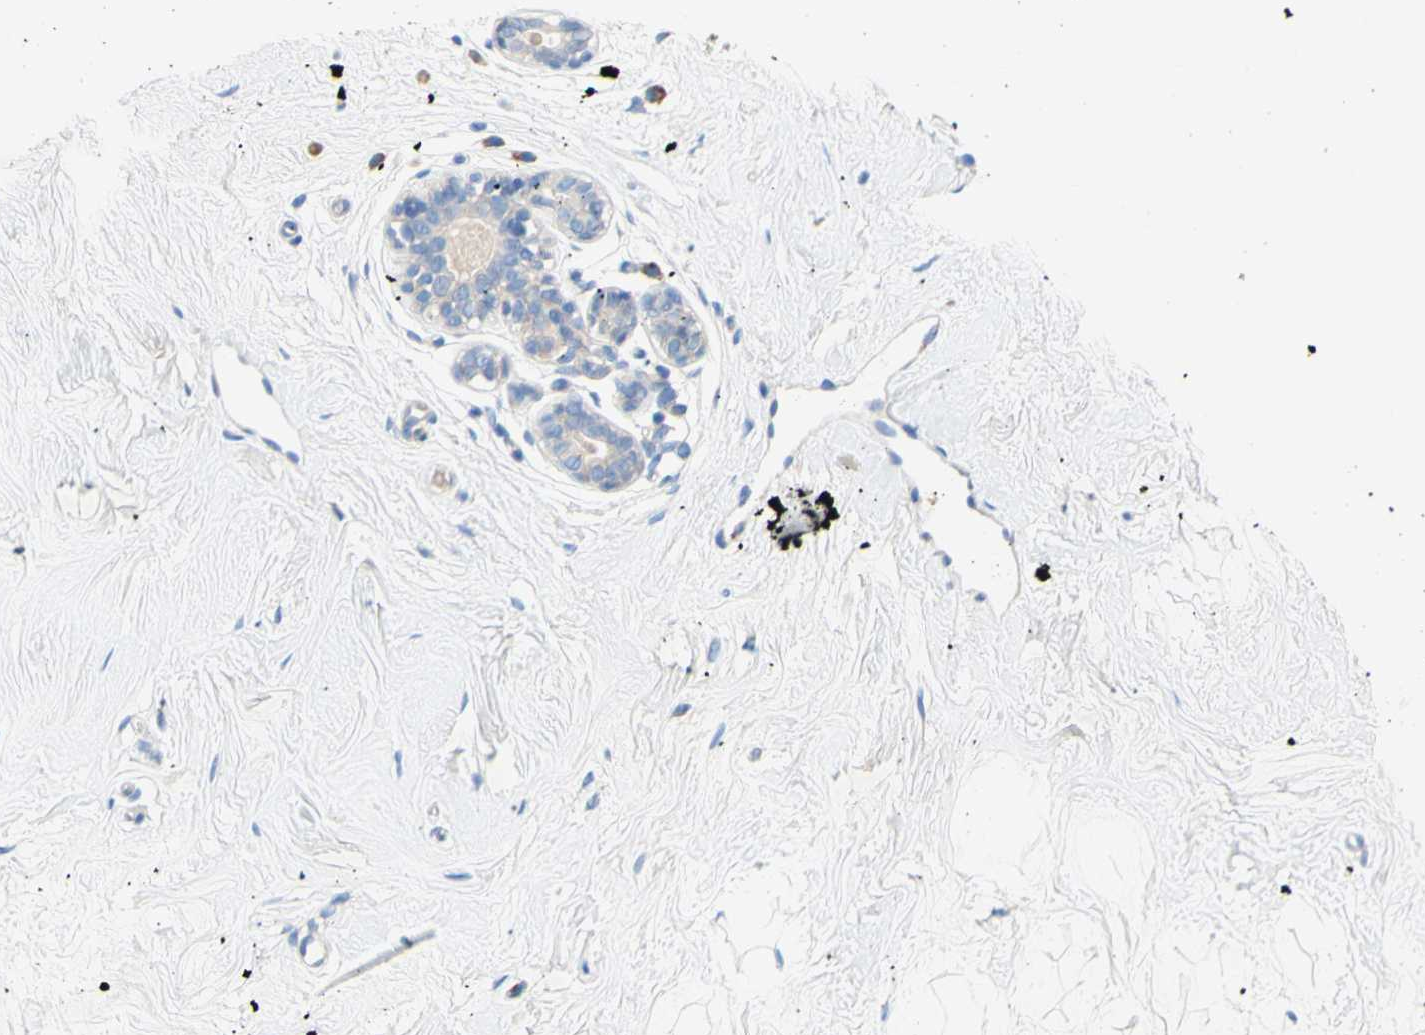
{"staining": {"intensity": "negative", "quantity": "none", "location": "none"}, "tissue": "breast", "cell_type": "Adipocytes", "image_type": "normal", "snomed": [{"axis": "morphology", "description": "Normal tissue, NOS"}, {"axis": "topography", "description": "Breast"}], "caption": "This is a histopathology image of IHC staining of benign breast, which shows no staining in adipocytes.", "gene": "TMIGD2", "patient": {"sex": "female", "age": 23}}